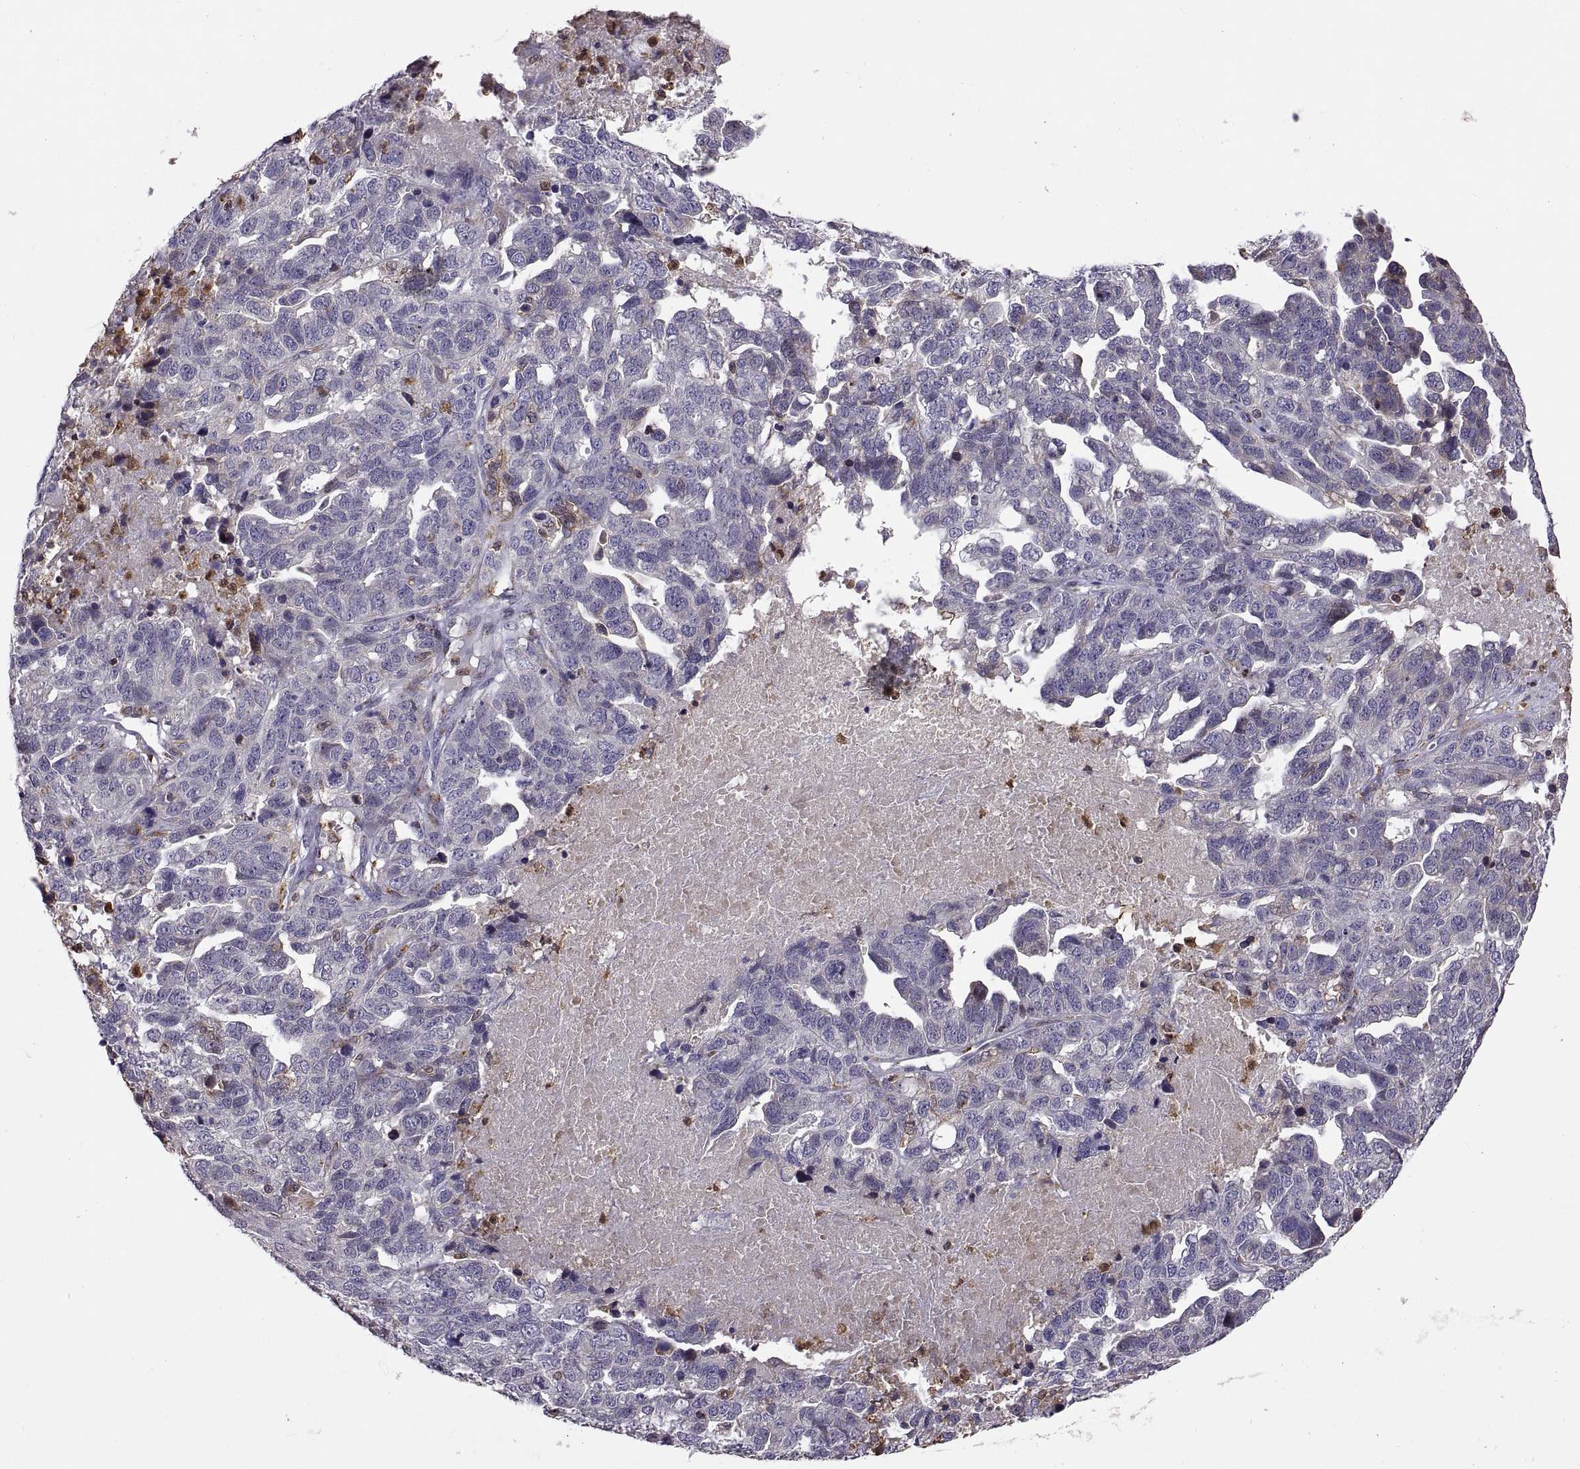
{"staining": {"intensity": "negative", "quantity": "none", "location": "none"}, "tissue": "ovarian cancer", "cell_type": "Tumor cells", "image_type": "cancer", "snomed": [{"axis": "morphology", "description": "Cystadenocarcinoma, serous, NOS"}, {"axis": "topography", "description": "Ovary"}], "caption": "Photomicrograph shows no protein expression in tumor cells of serous cystadenocarcinoma (ovarian) tissue.", "gene": "ACAP1", "patient": {"sex": "female", "age": 71}}